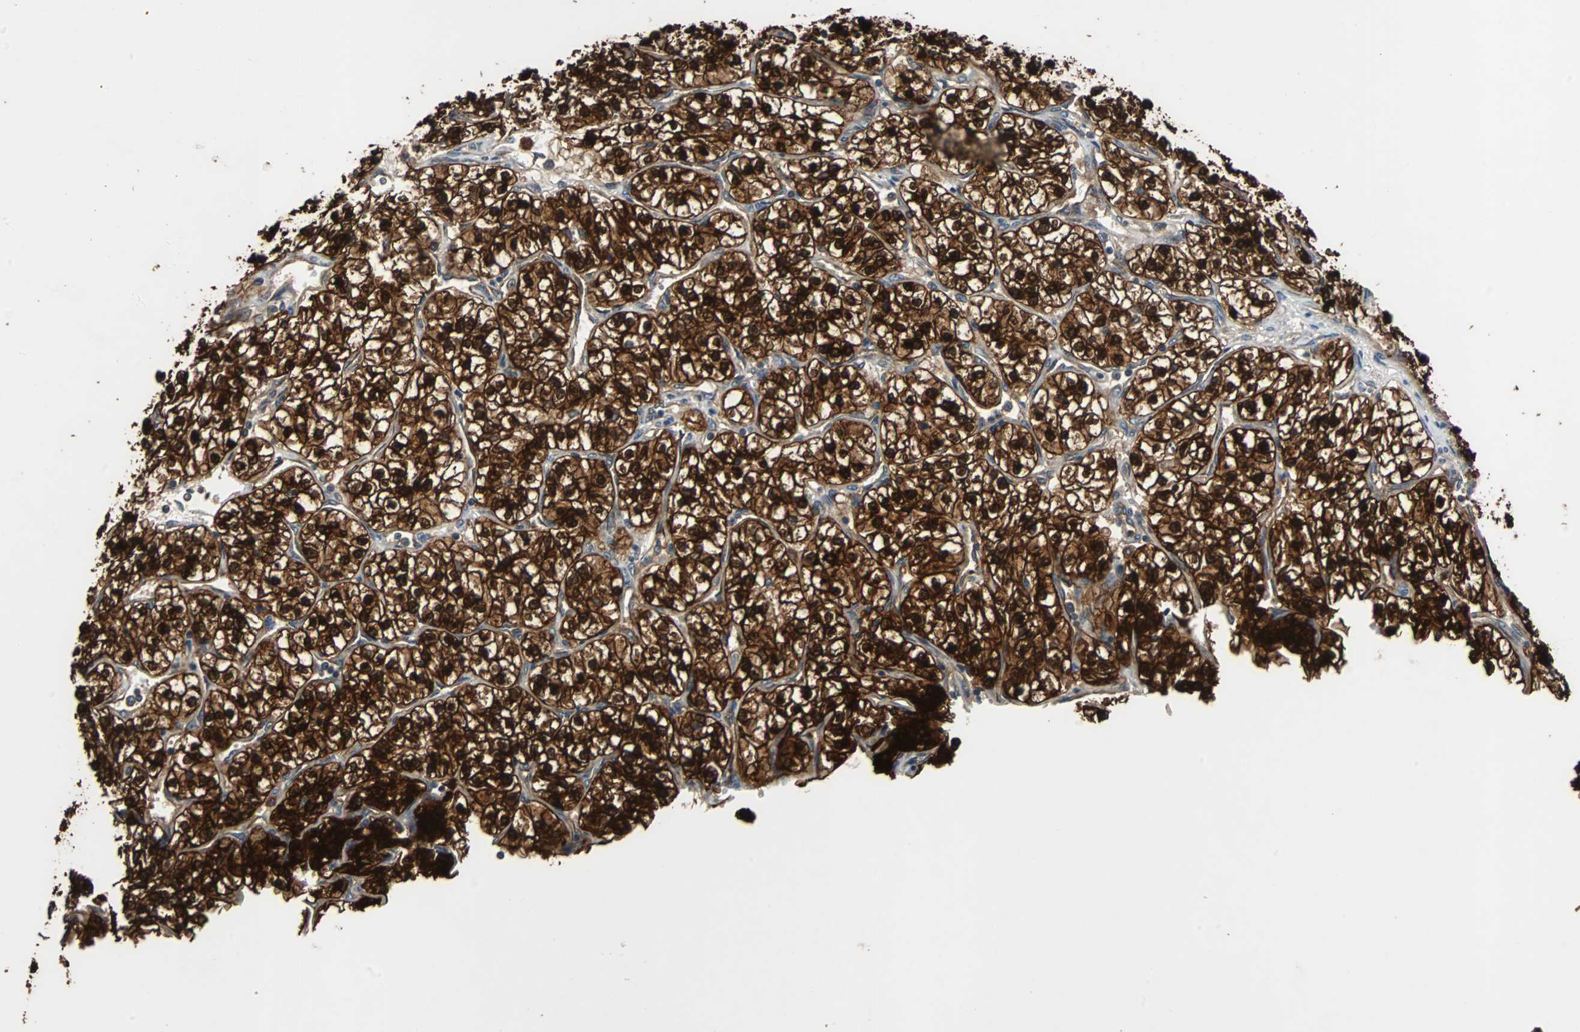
{"staining": {"intensity": "strong", "quantity": ">75%", "location": "cytoplasmic/membranous,nuclear"}, "tissue": "renal cancer", "cell_type": "Tumor cells", "image_type": "cancer", "snomed": [{"axis": "morphology", "description": "Adenocarcinoma, NOS"}, {"axis": "topography", "description": "Kidney"}], "caption": "Protein expression analysis of adenocarcinoma (renal) shows strong cytoplasmic/membranous and nuclear positivity in approximately >75% of tumor cells. Immunohistochemistry (ihc) stains the protein in brown and the nuclei are stained blue.", "gene": "NDRG1", "patient": {"sex": "female", "age": 57}}